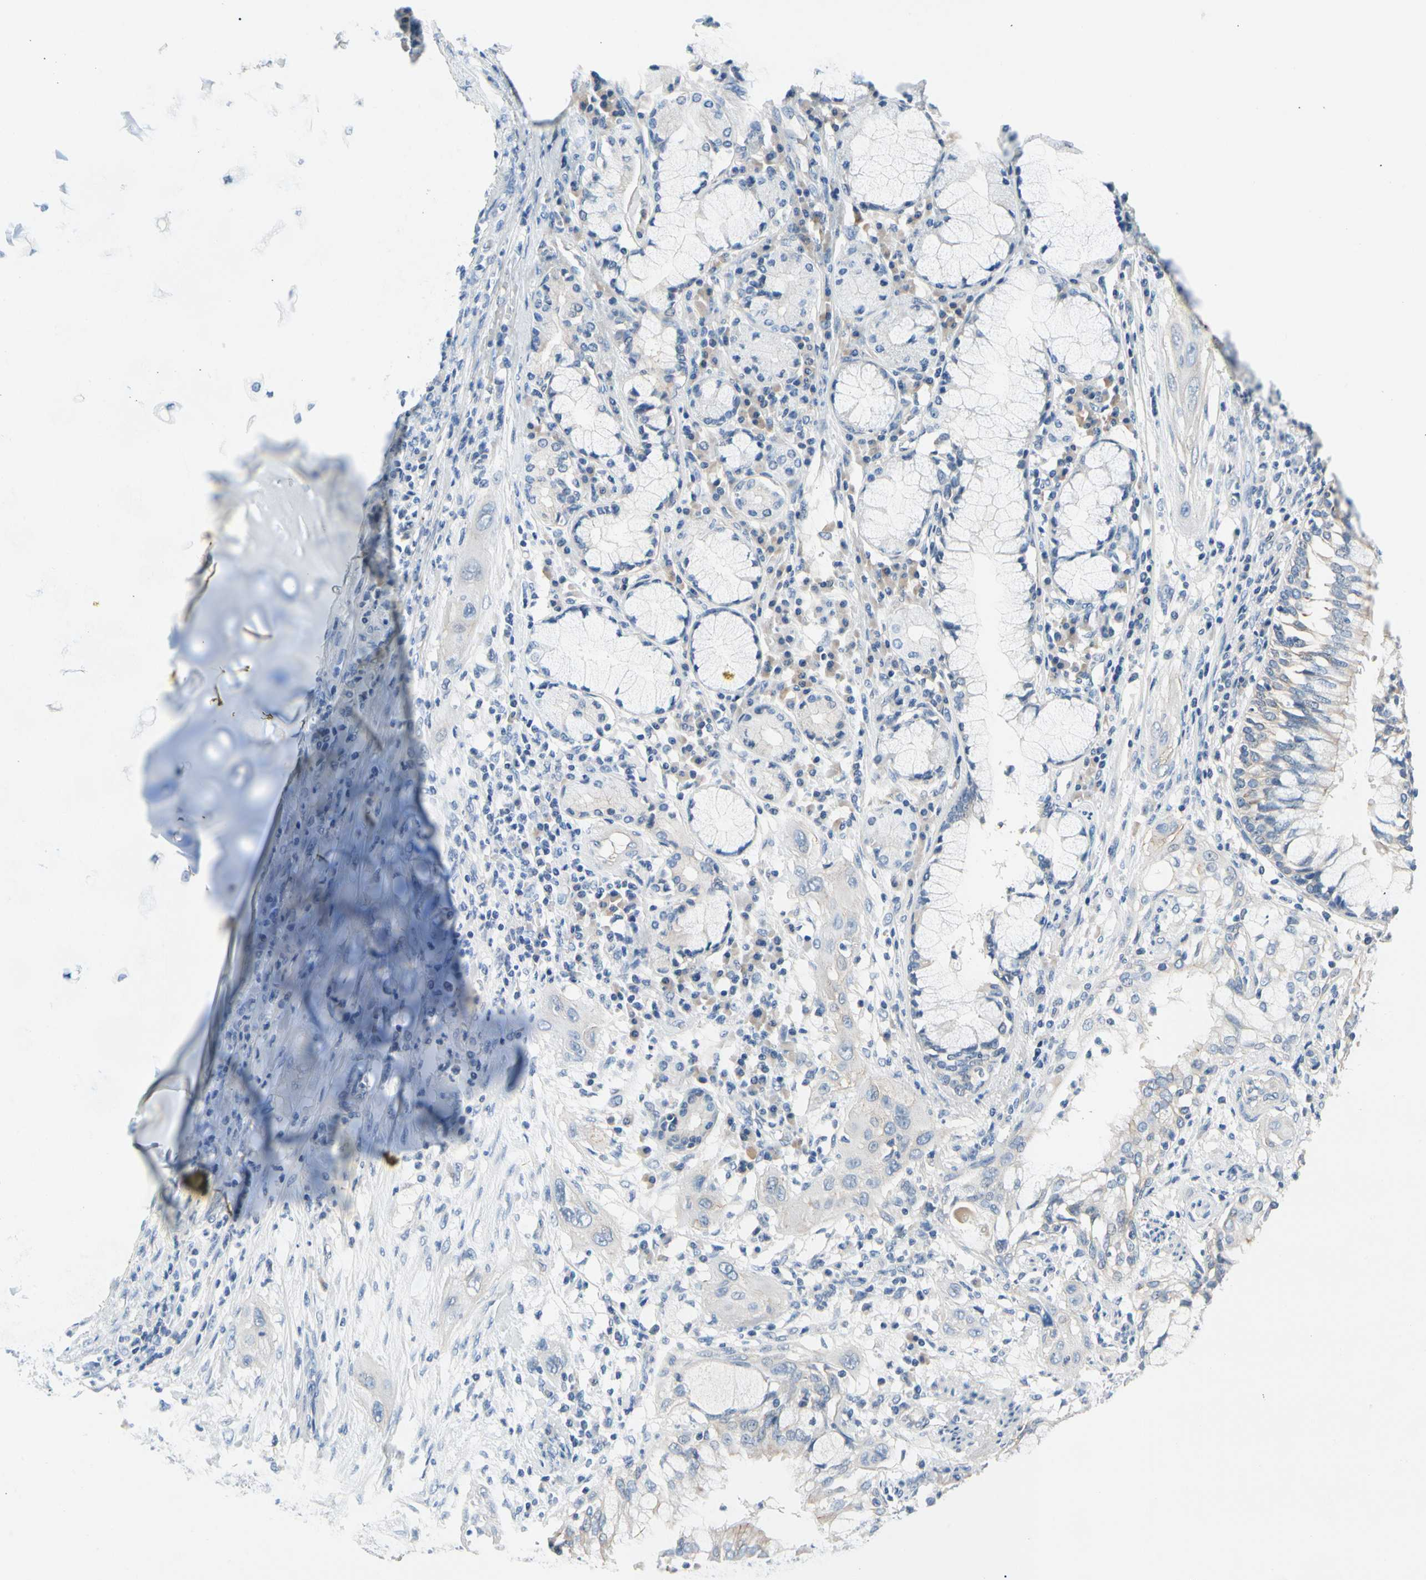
{"staining": {"intensity": "negative", "quantity": "none", "location": "none"}, "tissue": "lung cancer", "cell_type": "Tumor cells", "image_type": "cancer", "snomed": [{"axis": "morphology", "description": "Squamous cell carcinoma, NOS"}, {"axis": "topography", "description": "Lung"}], "caption": "There is no significant positivity in tumor cells of lung cancer.", "gene": "CA14", "patient": {"sex": "female", "age": 47}}